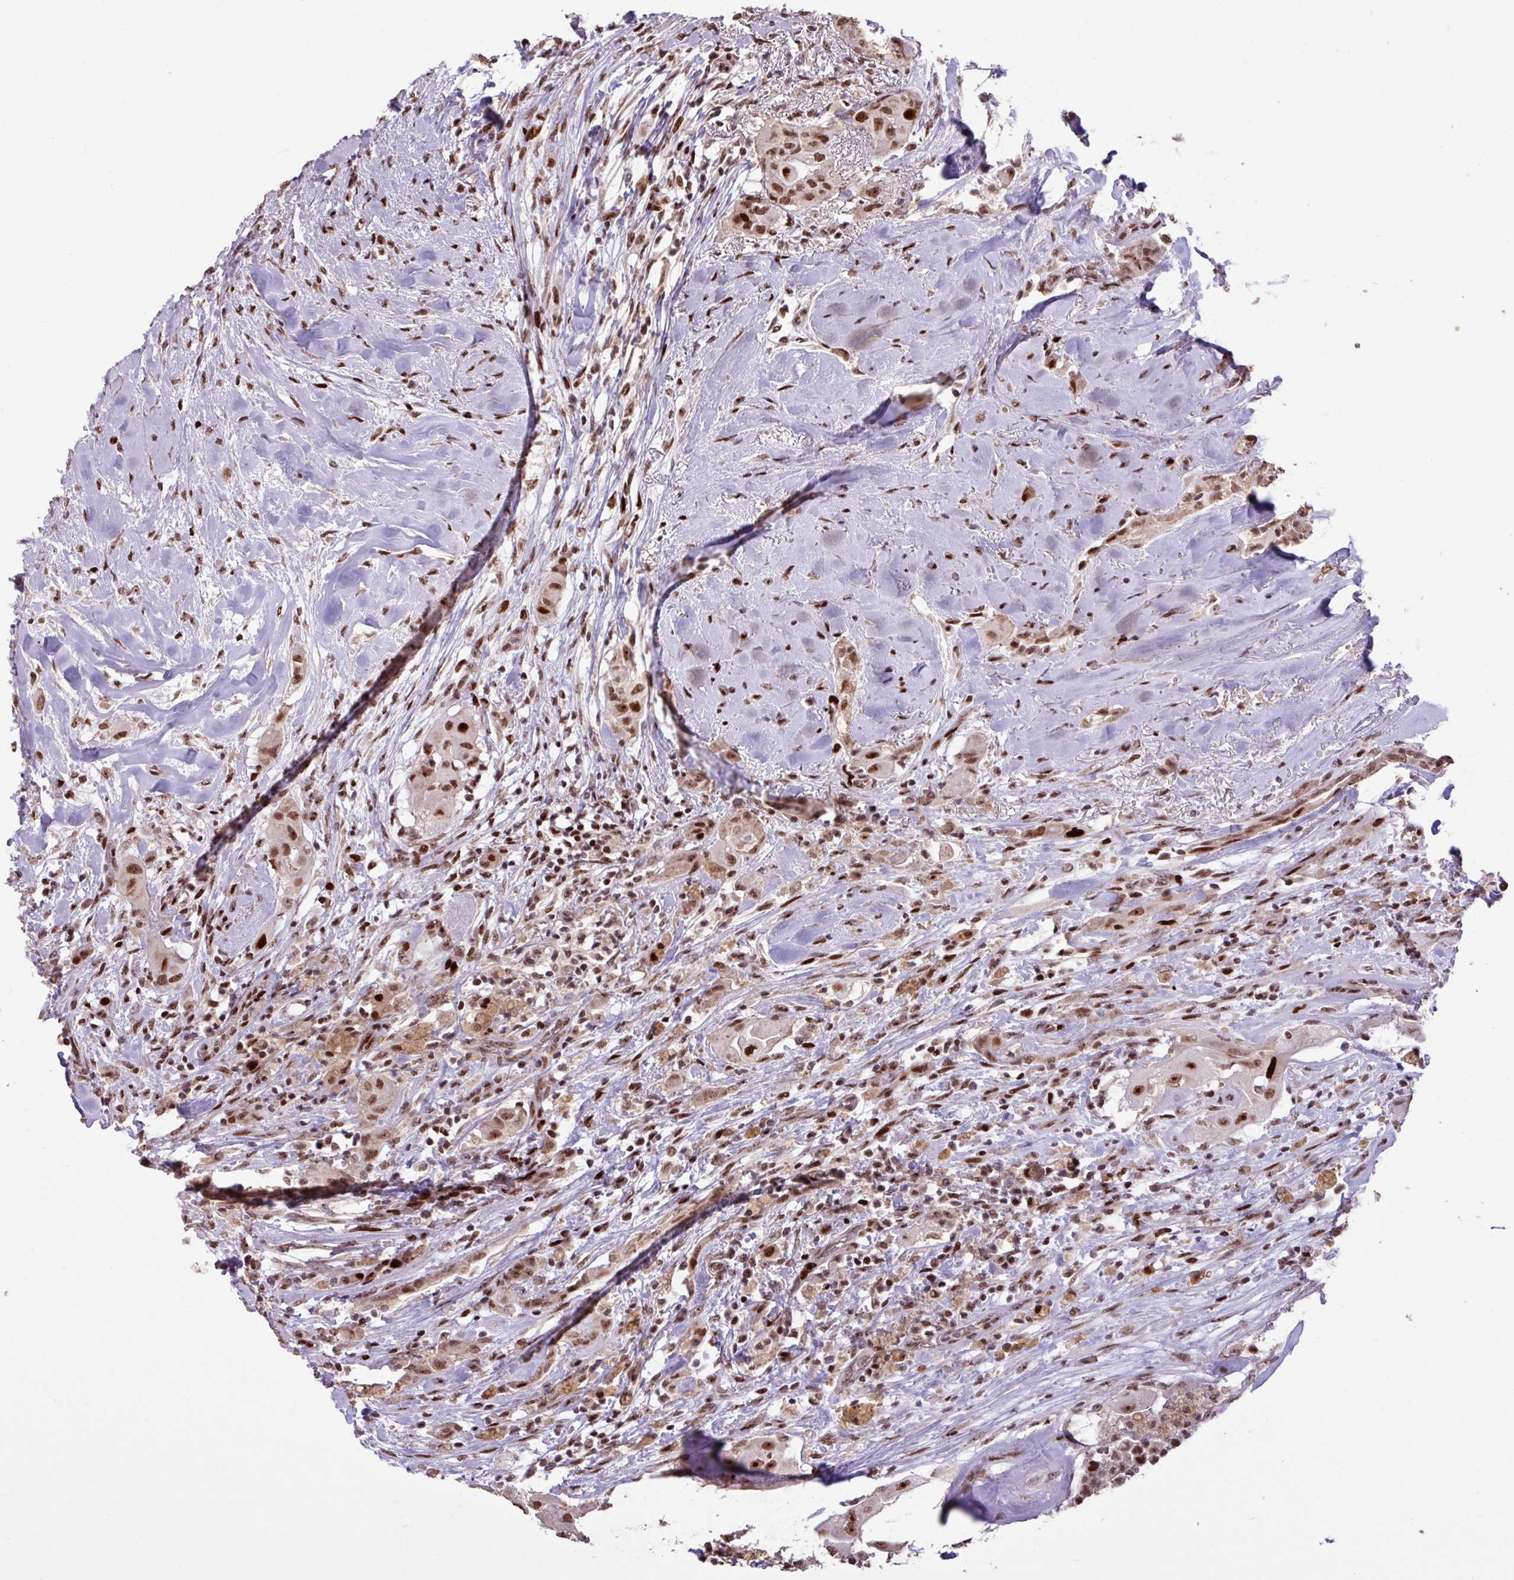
{"staining": {"intensity": "strong", "quantity": ">75%", "location": "nuclear"}, "tissue": "thyroid cancer", "cell_type": "Tumor cells", "image_type": "cancer", "snomed": [{"axis": "morphology", "description": "Papillary adenocarcinoma, NOS"}, {"axis": "topography", "description": "Thyroid gland"}], "caption": "Tumor cells display strong nuclear staining in approximately >75% of cells in papillary adenocarcinoma (thyroid).", "gene": "ZNF709", "patient": {"sex": "female", "age": 59}}